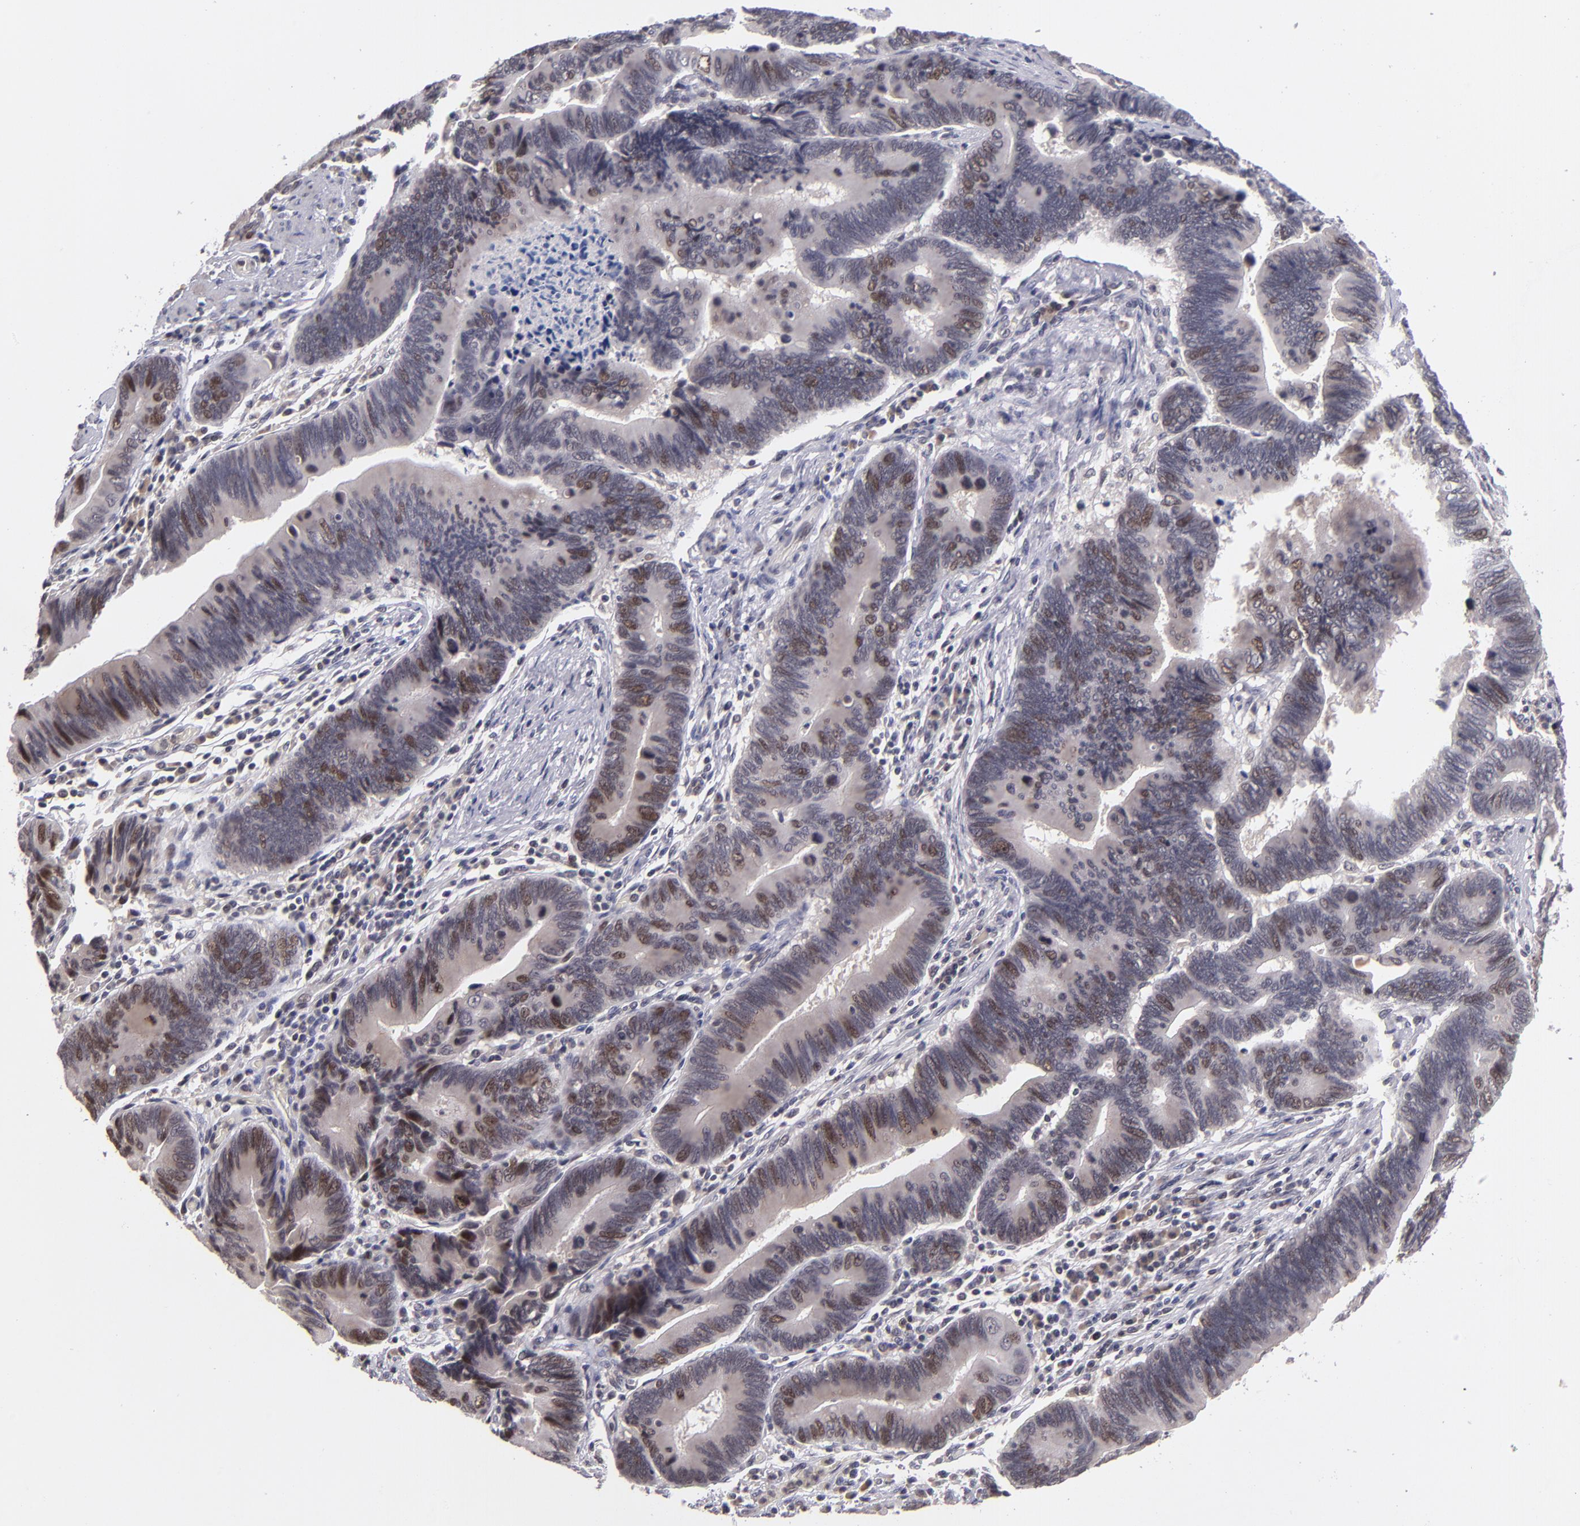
{"staining": {"intensity": "strong", "quantity": "25%-75%", "location": "nuclear"}, "tissue": "pancreatic cancer", "cell_type": "Tumor cells", "image_type": "cancer", "snomed": [{"axis": "morphology", "description": "Adenocarcinoma, NOS"}, {"axis": "topography", "description": "Pancreas"}], "caption": "The photomicrograph reveals staining of pancreatic cancer, revealing strong nuclear protein positivity (brown color) within tumor cells.", "gene": "CDC7", "patient": {"sex": "female", "age": 70}}